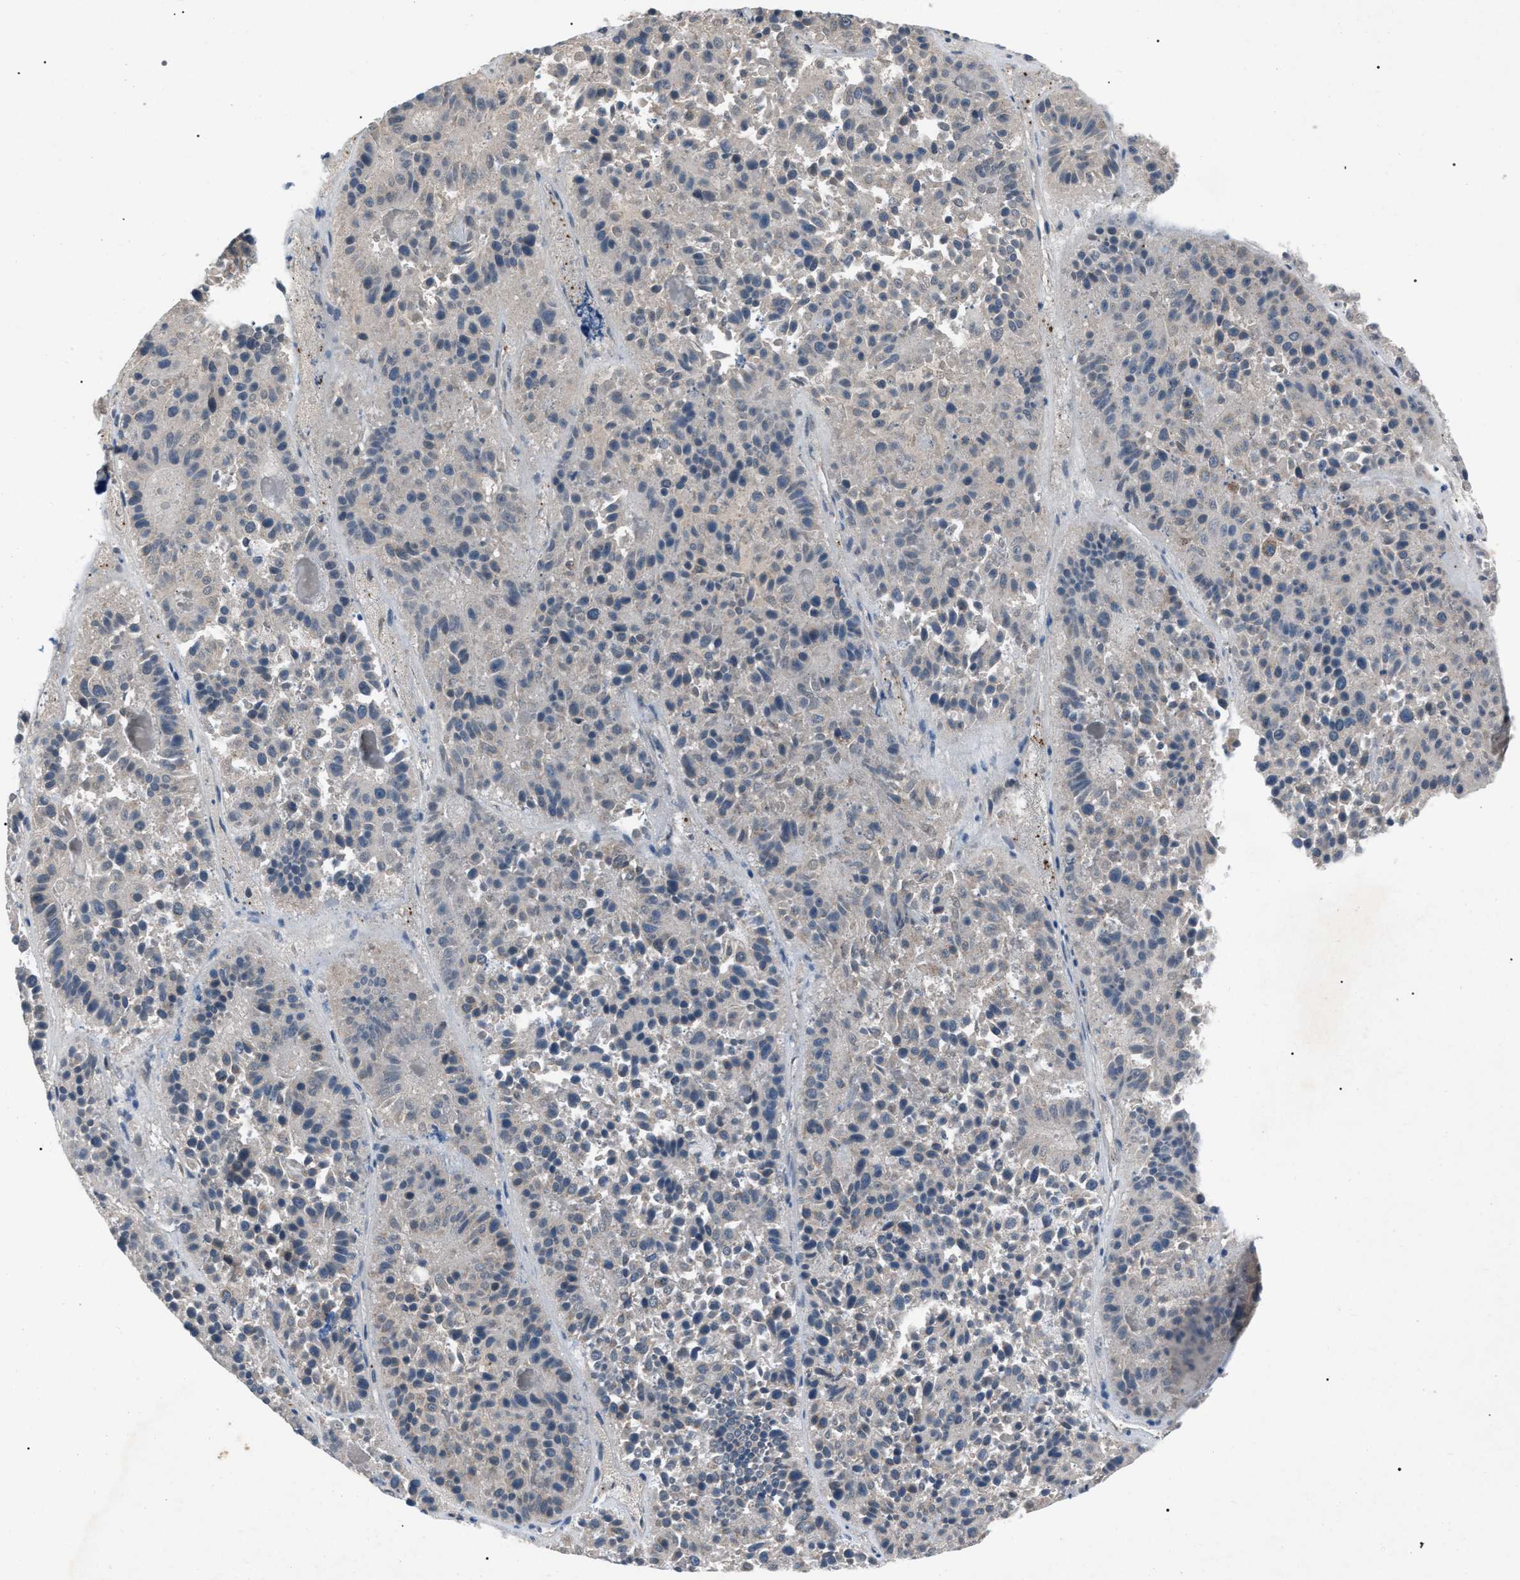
{"staining": {"intensity": "negative", "quantity": "none", "location": "none"}, "tissue": "pancreatic cancer", "cell_type": "Tumor cells", "image_type": "cancer", "snomed": [{"axis": "morphology", "description": "Adenocarcinoma, NOS"}, {"axis": "topography", "description": "Pancreas"}], "caption": "Protein analysis of pancreatic adenocarcinoma exhibits no significant staining in tumor cells.", "gene": "ZFAND2A", "patient": {"sex": "male", "age": 50}}